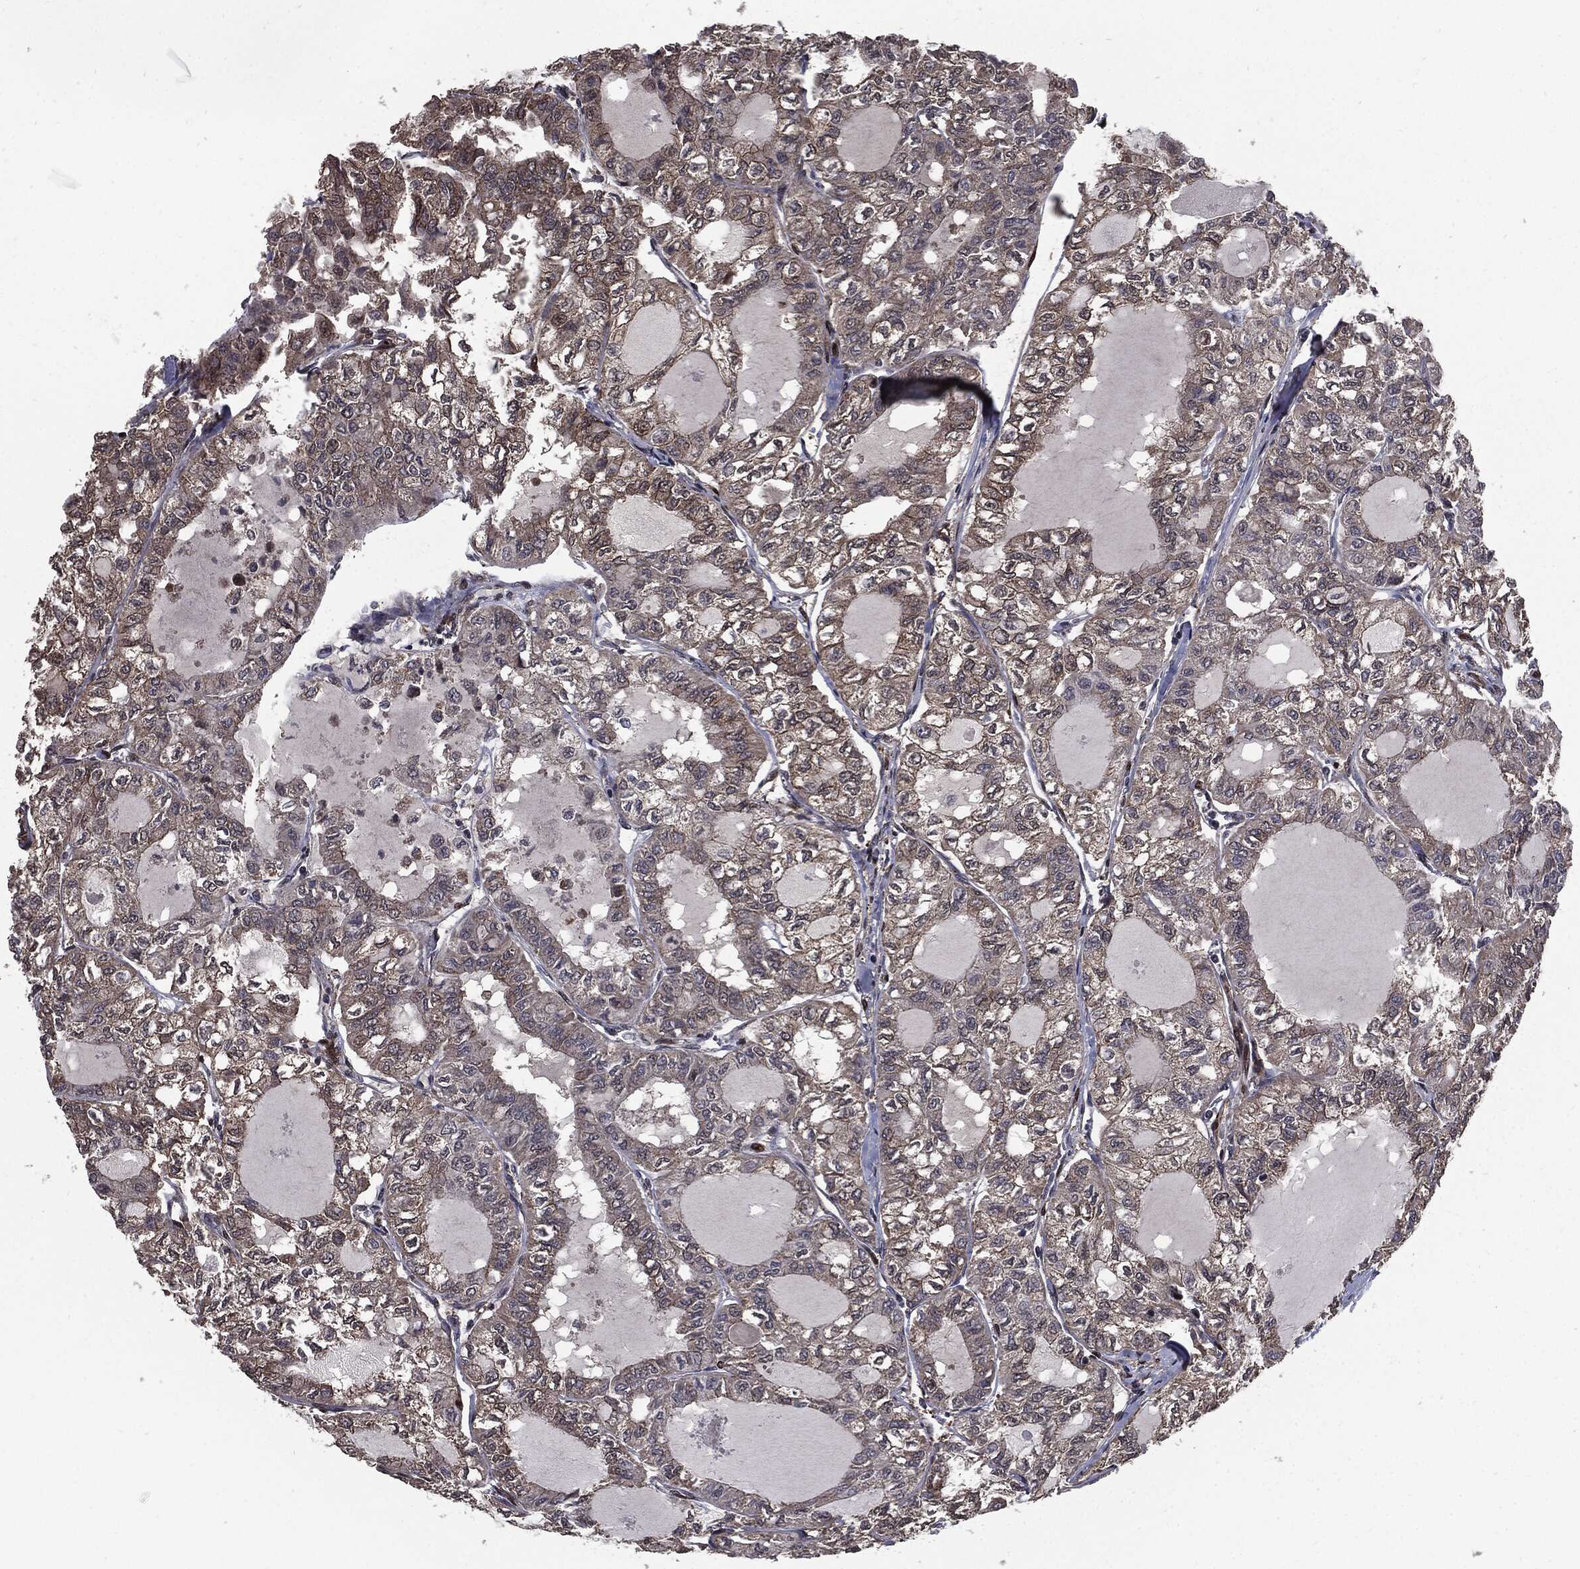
{"staining": {"intensity": "strong", "quantity": "25%-75%", "location": "cytoplasmic/membranous"}, "tissue": "thyroid cancer", "cell_type": "Tumor cells", "image_type": "cancer", "snomed": [{"axis": "morphology", "description": "Follicular adenoma carcinoma, NOS"}, {"axis": "topography", "description": "Thyroid gland"}], "caption": "Immunohistochemical staining of thyroid follicular adenoma carcinoma reveals high levels of strong cytoplasmic/membranous positivity in about 25%-75% of tumor cells.", "gene": "PTPA", "patient": {"sex": "male", "age": 75}}